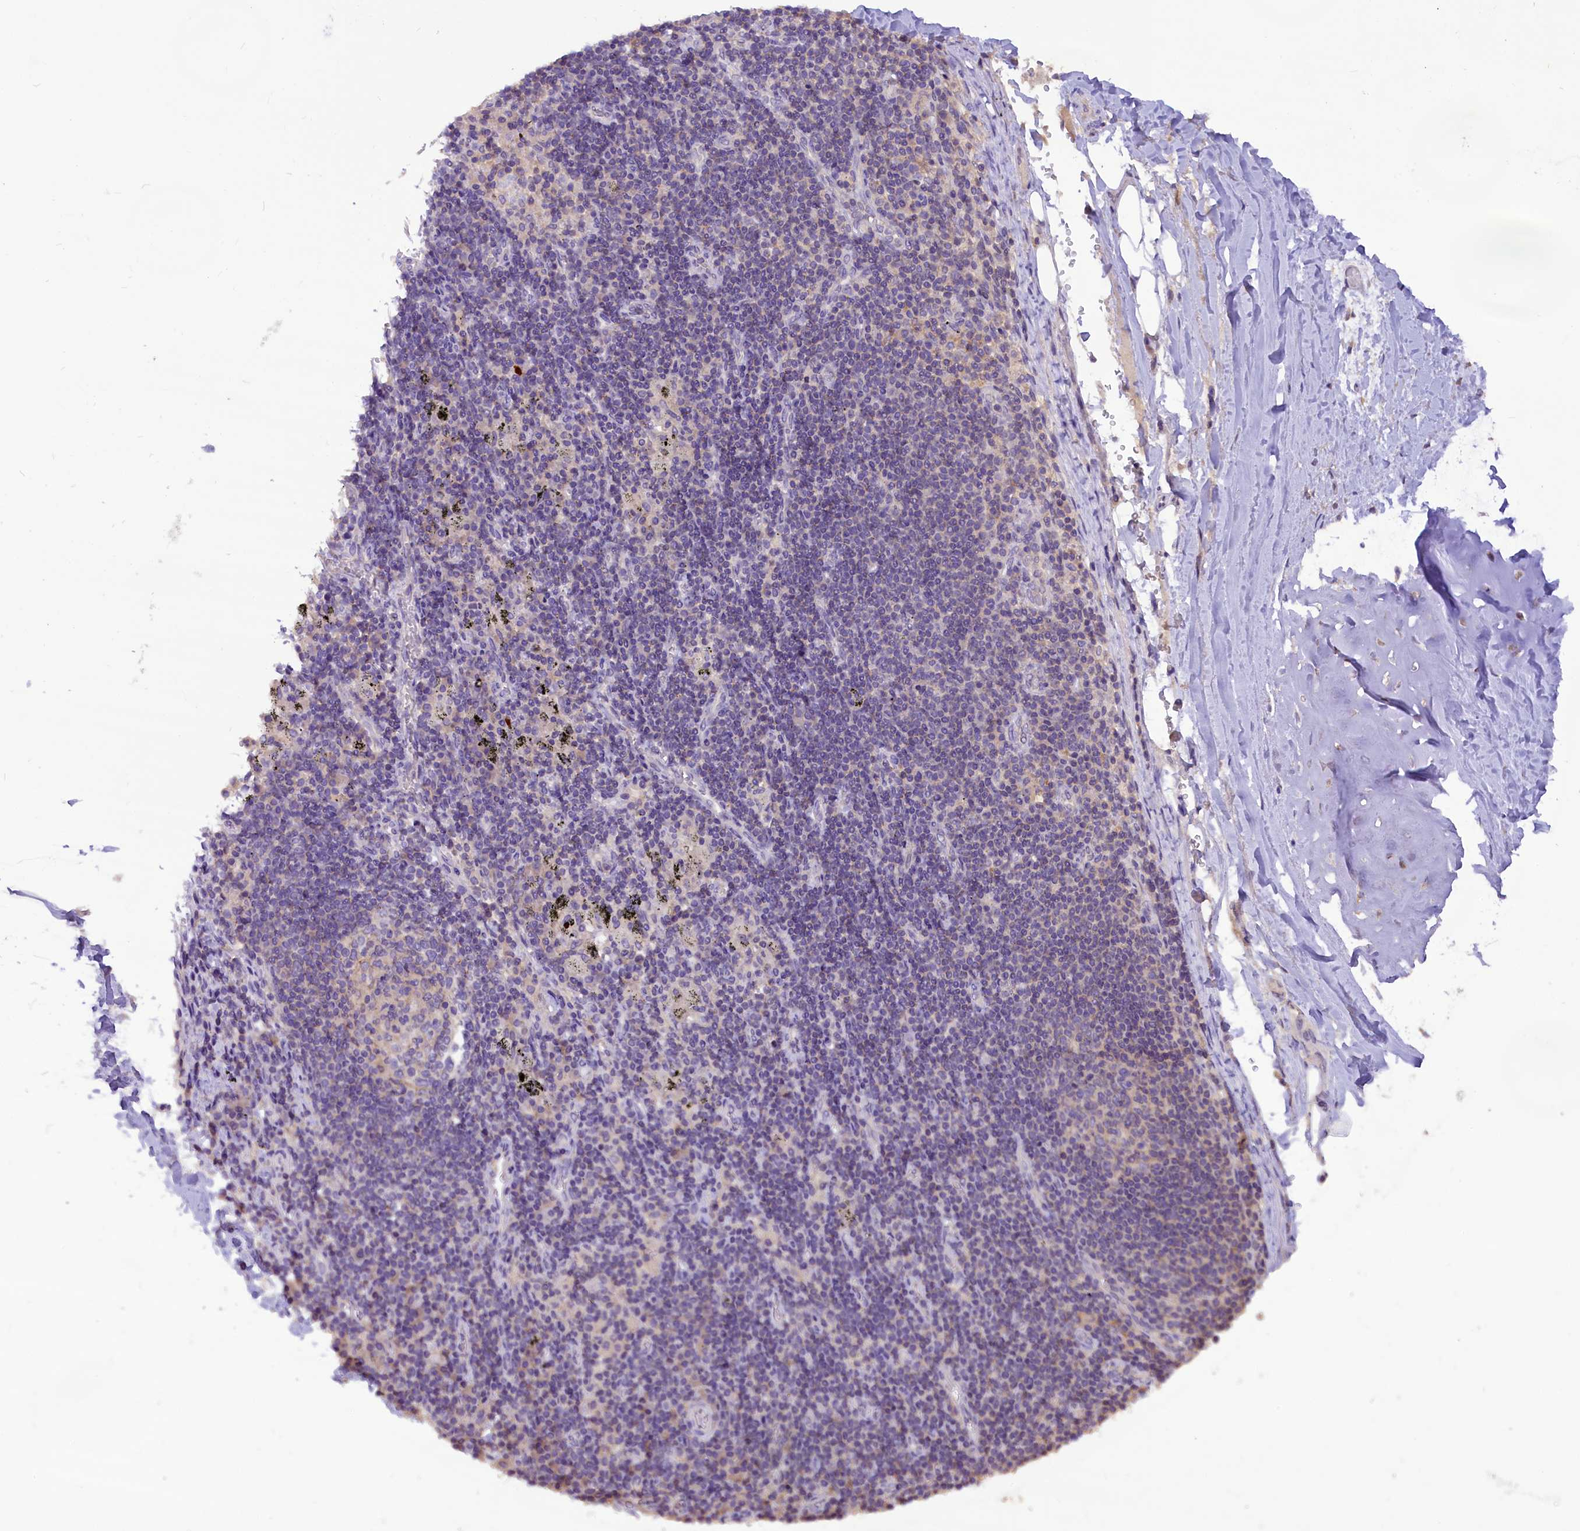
{"staining": {"intensity": "negative", "quantity": "none", "location": "none"}, "tissue": "adipose tissue", "cell_type": "Adipocytes", "image_type": "normal", "snomed": [{"axis": "morphology", "description": "Normal tissue, NOS"}, {"axis": "topography", "description": "Lymph node"}, {"axis": "topography", "description": "Cartilage tissue"}, {"axis": "topography", "description": "Bronchus"}], "caption": "Photomicrograph shows no significant protein positivity in adipocytes of normal adipose tissue. Nuclei are stained in blue.", "gene": "AP3B2", "patient": {"sex": "male", "age": 63}}